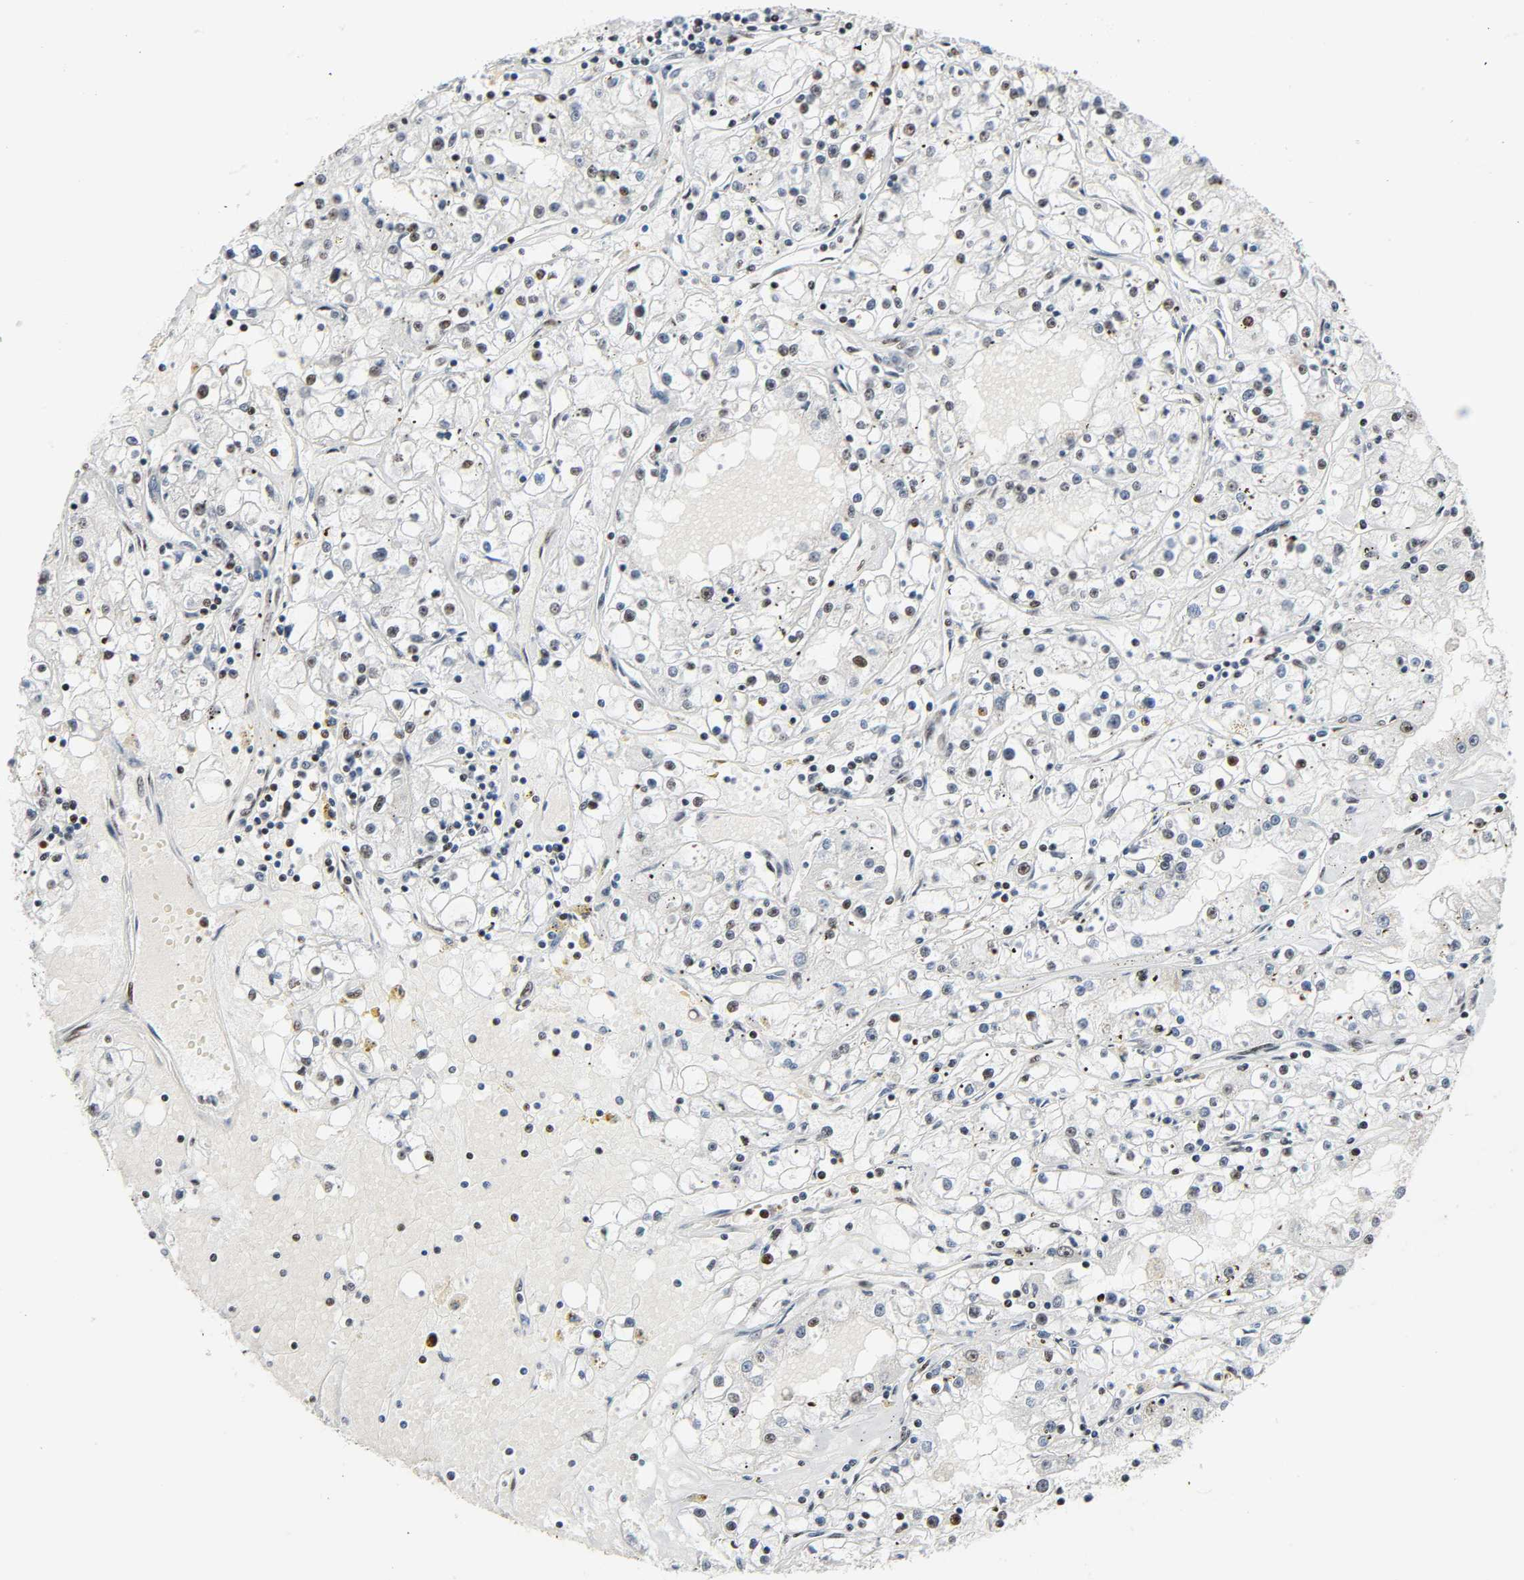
{"staining": {"intensity": "strong", "quantity": "25%-75%", "location": "nuclear"}, "tissue": "renal cancer", "cell_type": "Tumor cells", "image_type": "cancer", "snomed": [{"axis": "morphology", "description": "Adenocarcinoma, NOS"}, {"axis": "topography", "description": "Kidney"}], "caption": "Protein staining by immunohistochemistry displays strong nuclear positivity in approximately 25%-75% of tumor cells in adenocarcinoma (renal).", "gene": "CDK9", "patient": {"sex": "male", "age": 56}}